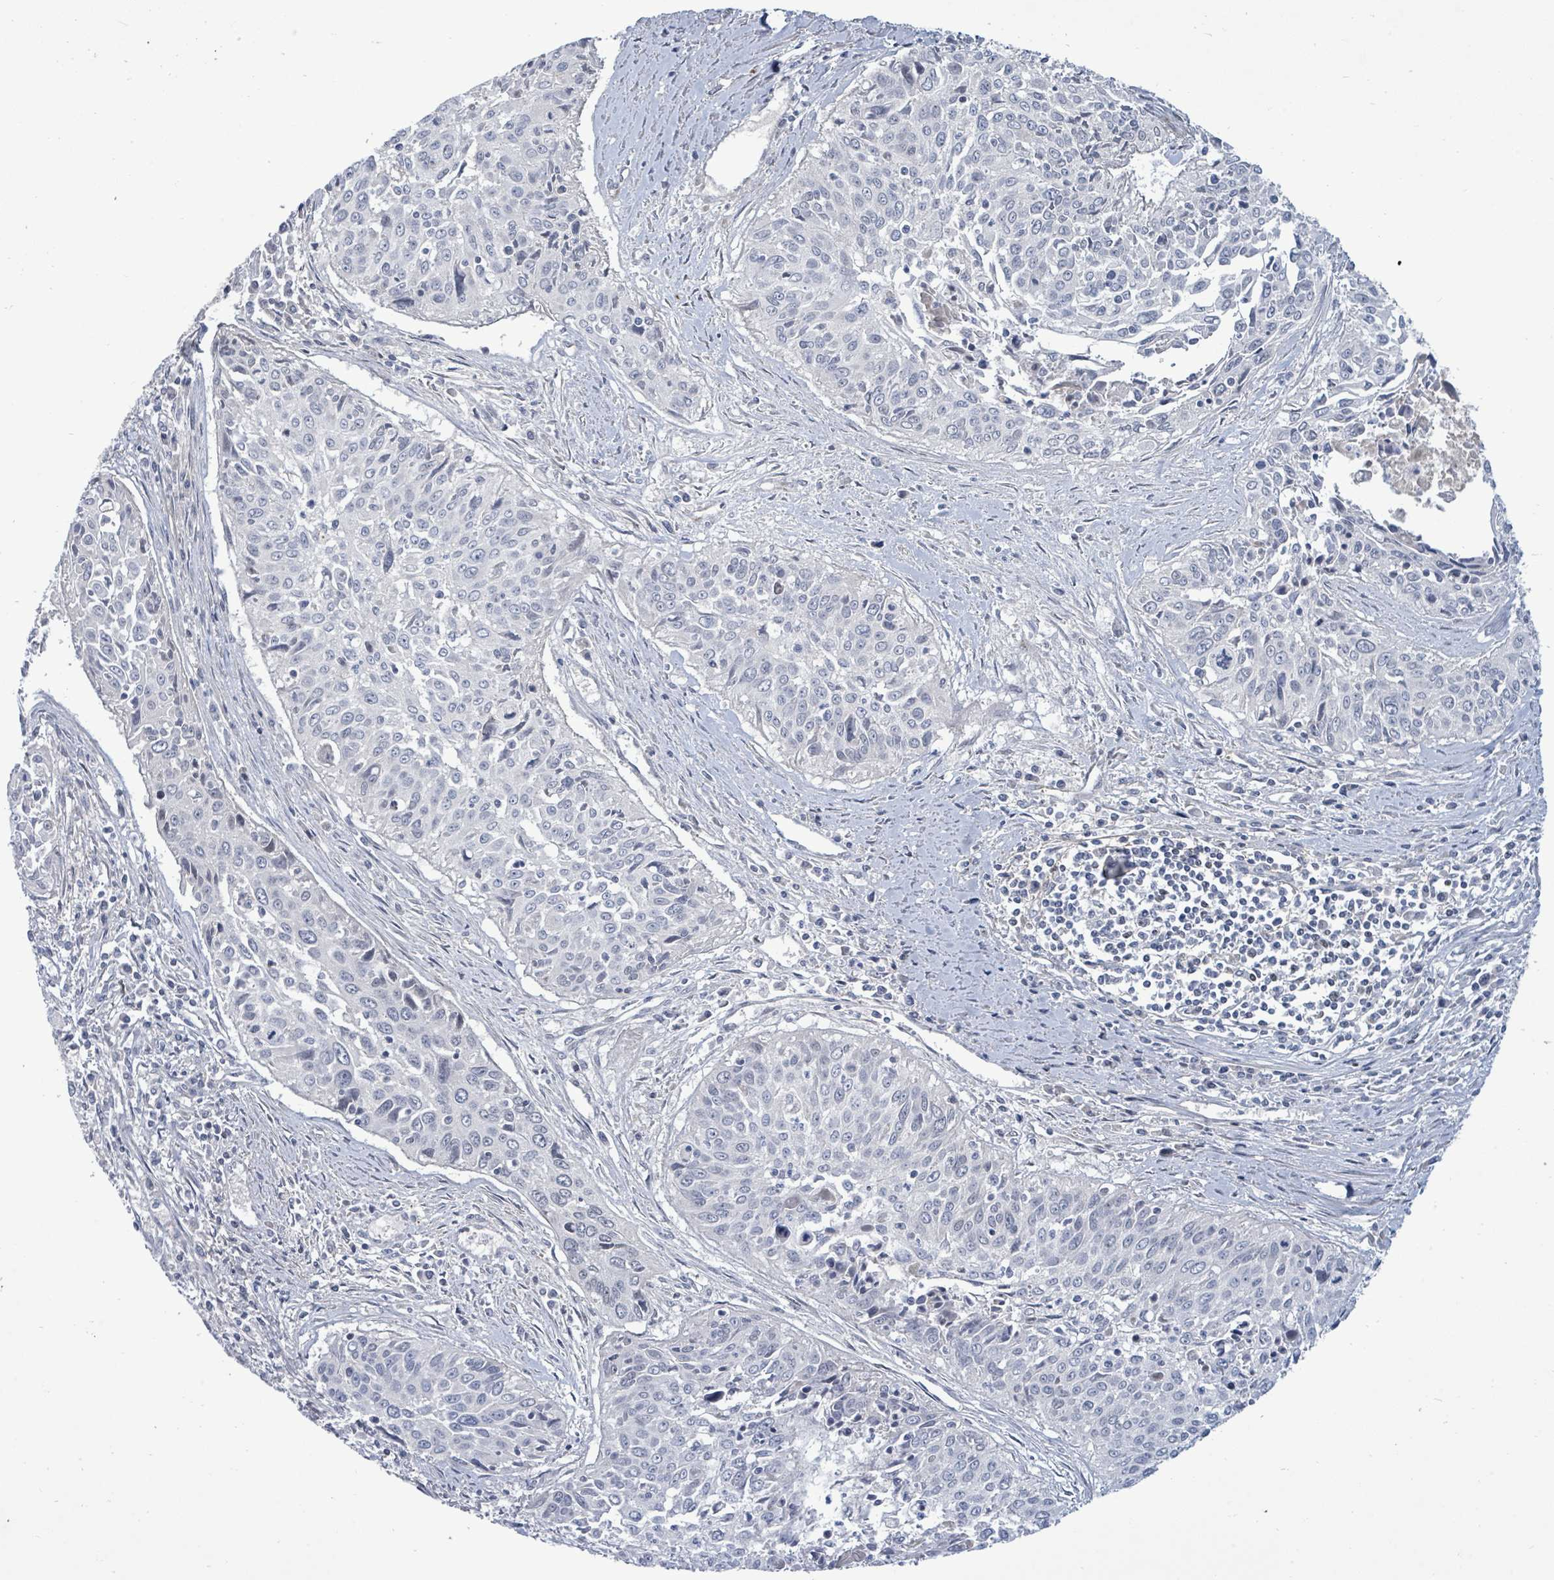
{"staining": {"intensity": "negative", "quantity": "none", "location": "none"}, "tissue": "cervical cancer", "cell_type": "Tumor cells", "image_type": "cancer", "snomed": [{"axis": "morphology", "description": "Squamous cell carcinoma, NOS"}, {"axis": "topography", "description": "Cervix"}], "caption": "High power microscopy image of an immunohistochemistry (IHC) photomicrograph of cervical cancer (squamous cell carcinoma), revealing no significant positivity in tumor cells.", "gene": "ZFPM1", "patient": {"sex": "female", "age": 55}}